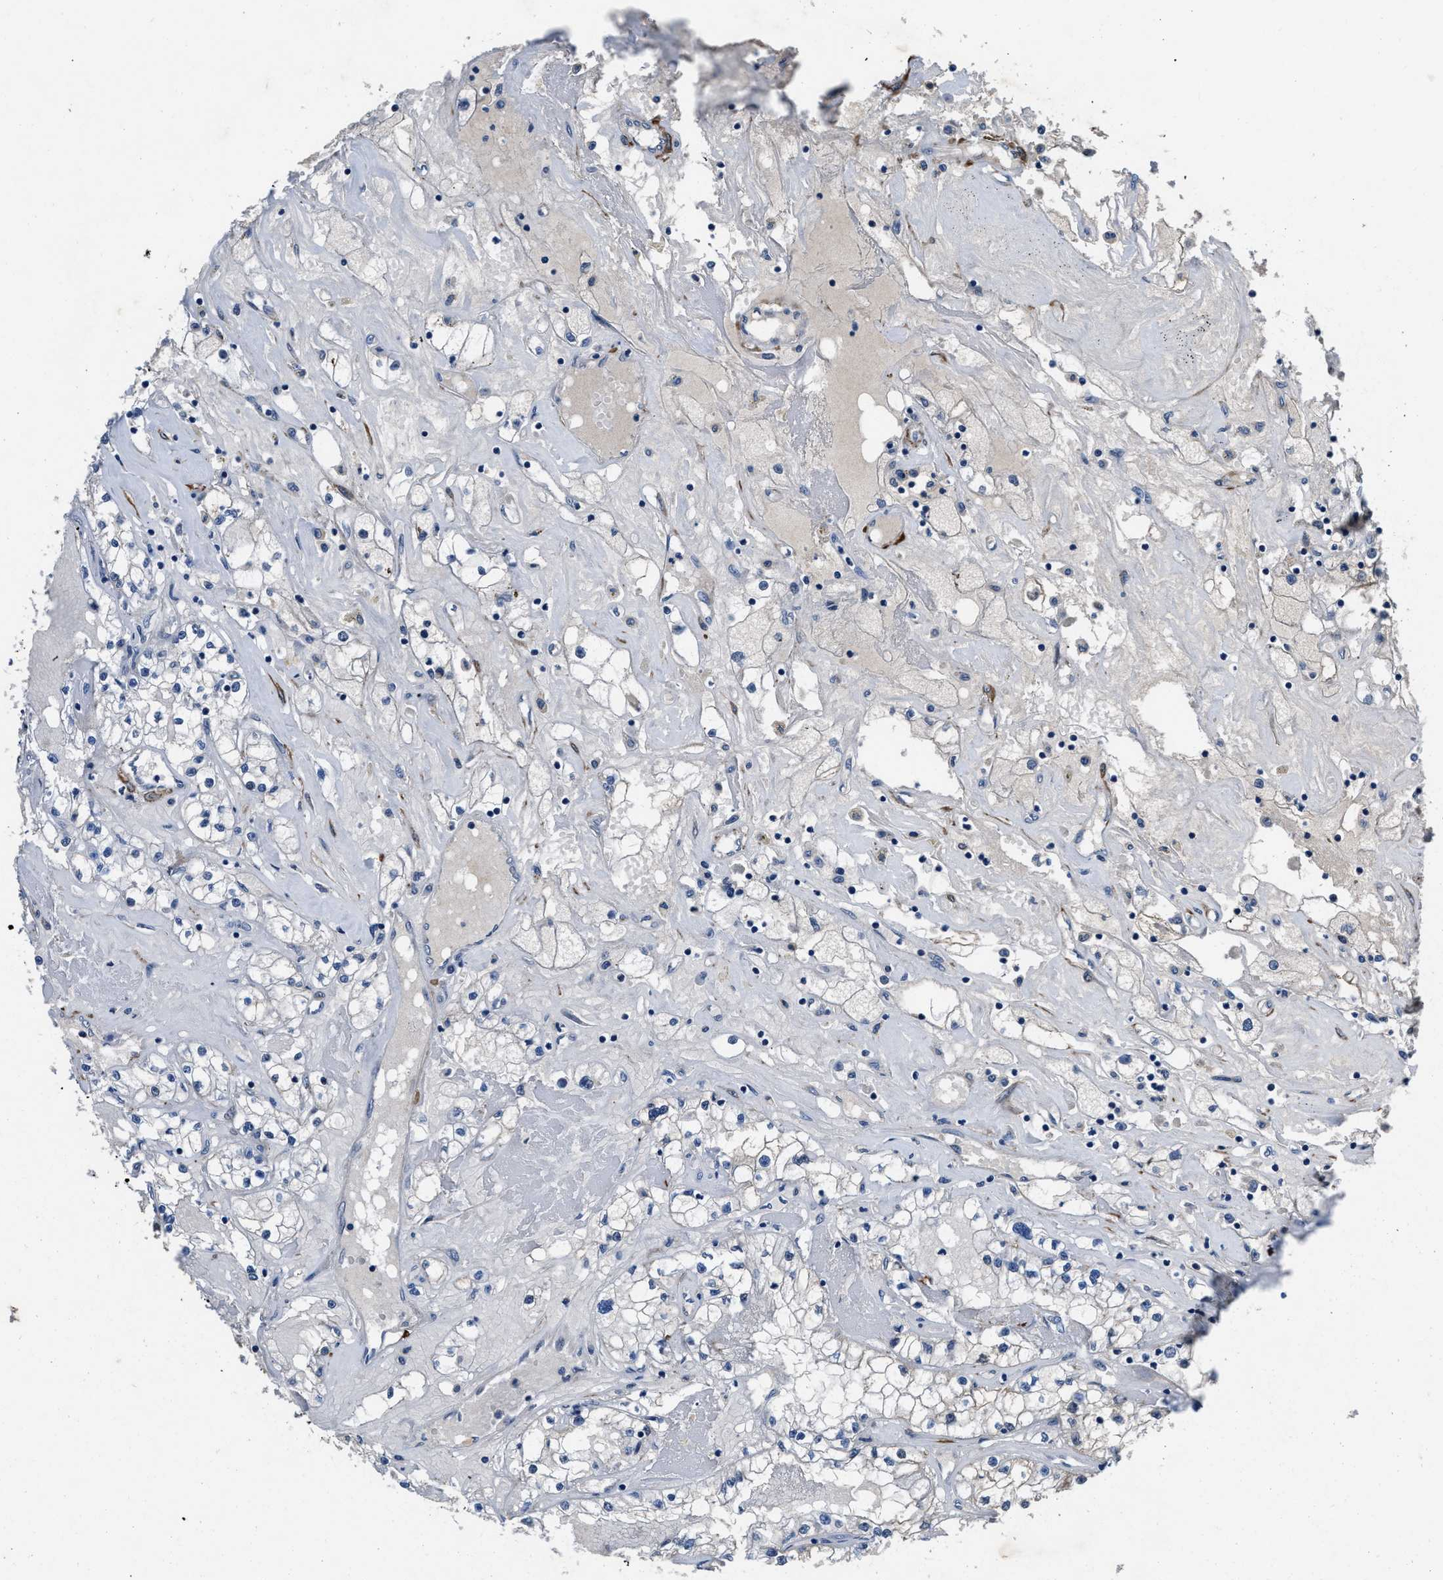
{"staining": {"intensity": "negative", "quantity": "none", "location": "none"}, "tissue": "renal cancer", "cell_type": "Tumor cells", "image_type": "cancer", "snomed": [{"axis": "morphology", "description": "Adenocarcinoma, NOS"}, {"axis": "topography", "description": "Kidney"}], "caption": "DAB (3,3'-diaminobenzidine) immunohistochemical staining of human renal adenocarcinoma shows no significant staining in tumor cells.", "gene": "LANCL2", "patient": {"sex": "male", "age": 56}}